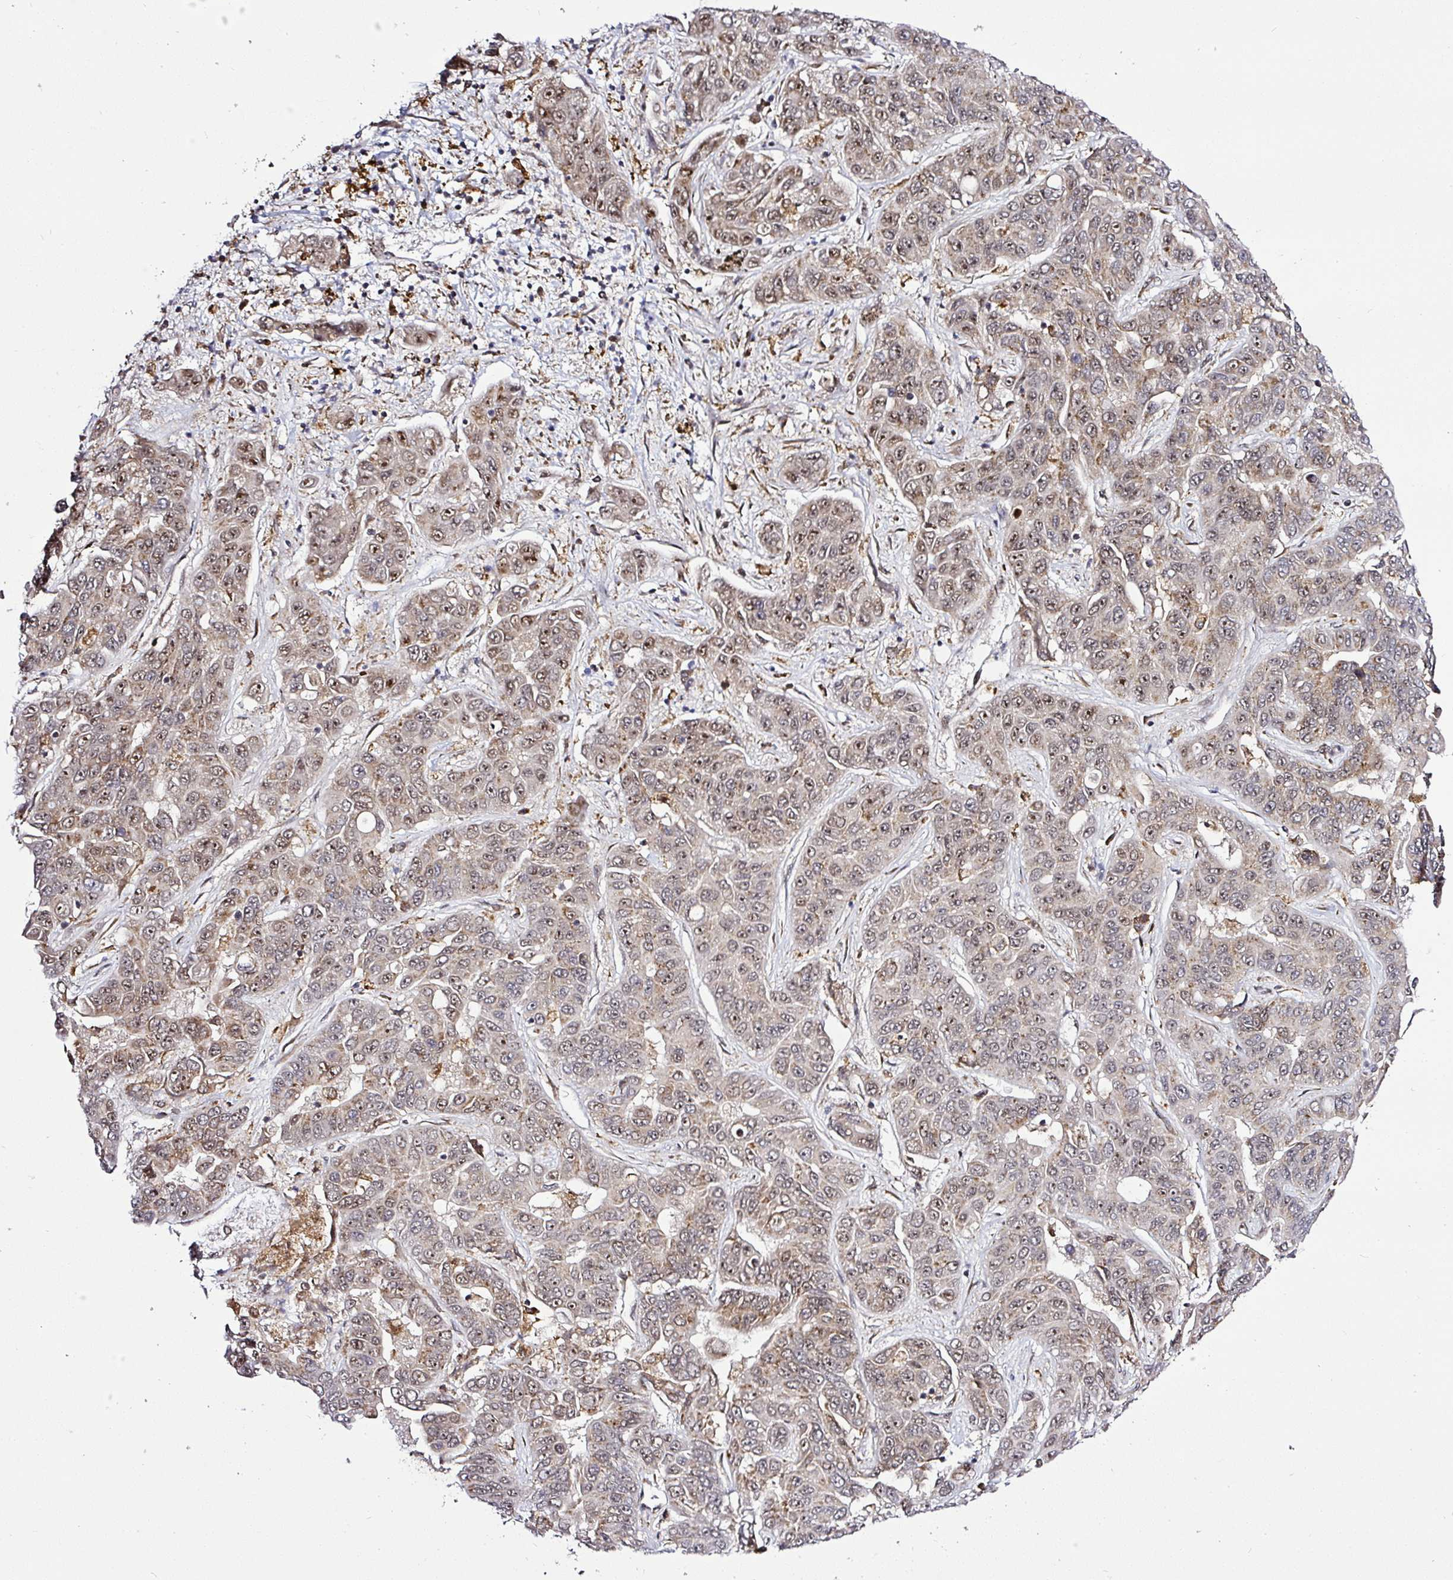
{"staining": {"intensity": "moderate", "quantity": "25%-75%", "location": "nuclear"}, "tissue": "liver cancer", "cell_type": "Tumor cells", "image_type": "cancer", "snomed": [{"axis": "morphology", "description": "Cholangiocarcinoma"}, {"axis": "topography", "description": "Liver"}], "caption": "Cholangiocarcinoma (liver) stained with DAB immunohistochemistry (IHC) demonstrates medium levels of moderate nuclear positivity in about 25%-75% of tumor cells.", "gene": "FAM153A", "patient": {"sex": "female", "age": 52}}